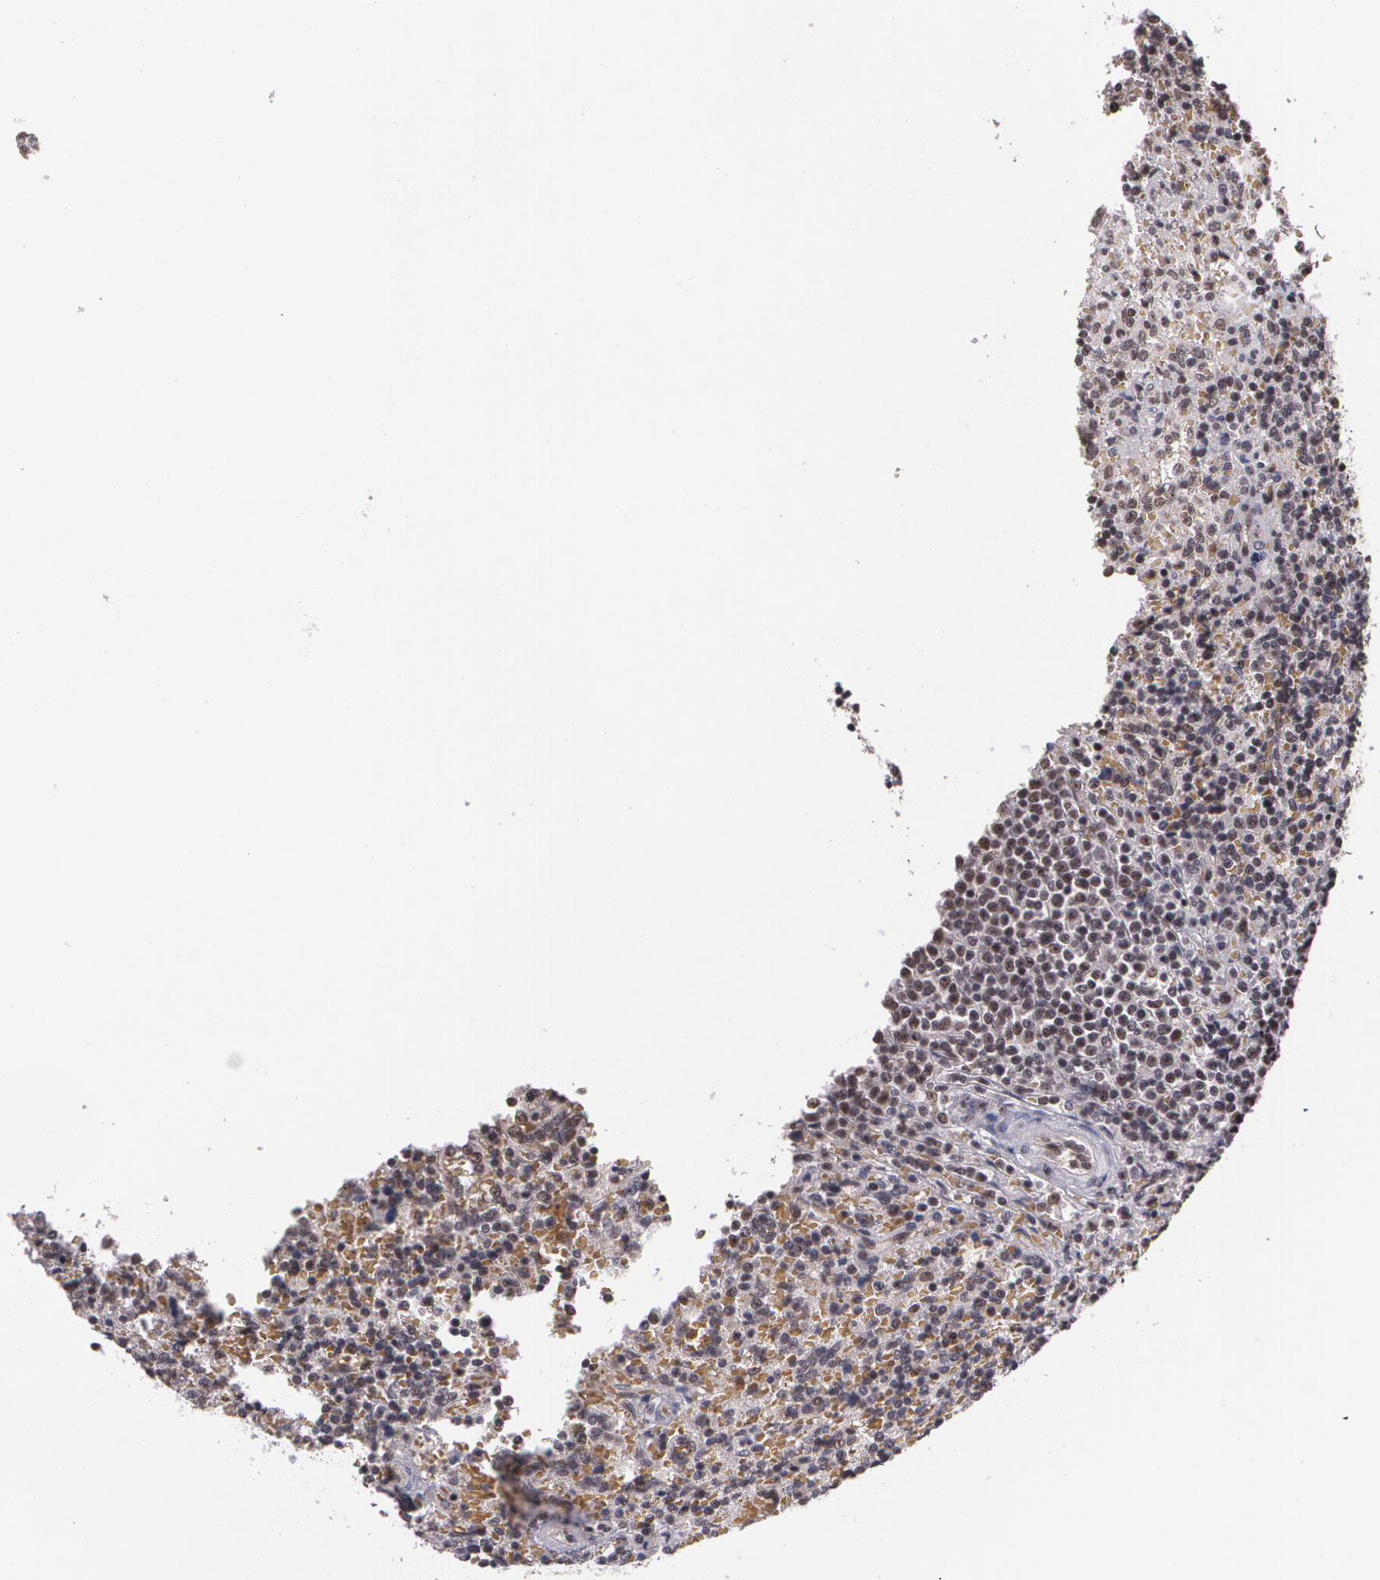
{"staining": {"intensity": "weak", "quantity": ">75%", "location": "cytoplasmic/membranous"}, "tissue": "lymphoma", "cell_type": "Tumor cells", "image_type": "cancer", "snomed": [{"axis": "morphology", "description": "Malignant lymphoma, non-Hodgkin's type, Low grade"}, {"axis": "topography", "description": "Spleen"}], "caption": "A low amount of weak cytoplasmic/membranous positivity is seen in about >75% of tumor cells in malignant lymphoma, non-Hodgkin's type (low-grade) tissue. (DAB (3,3'-diaminobenzidine) IHC with brightfield microscopy, high magnification).", "gene": "C6orf15", "patient": {"sex": "male", "age": 67}}